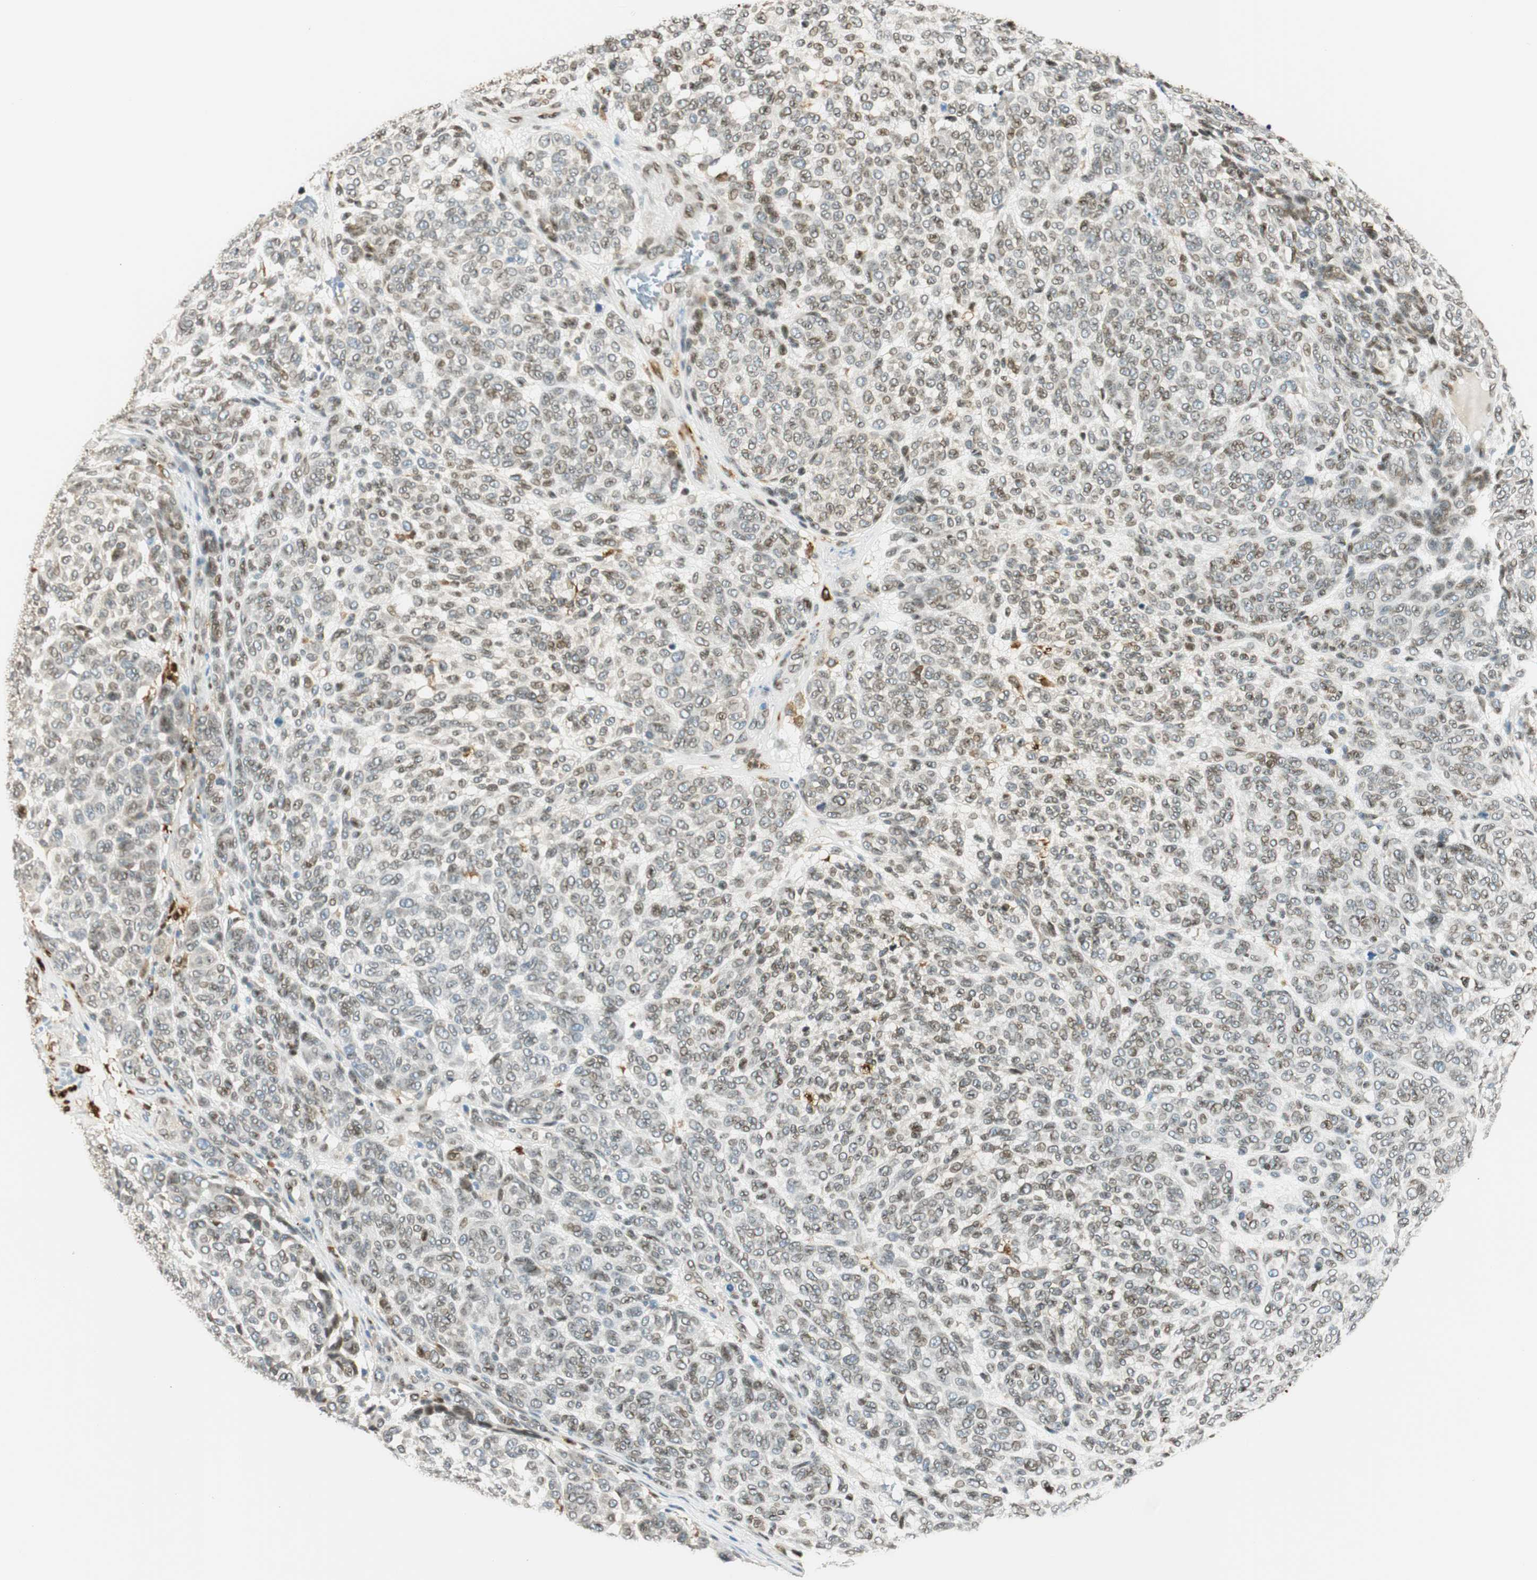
{"staining": {"intensity": "negative", "quantity": "none", "location": "none"}, "tissue": "melanoma", "cell_type": "Tumor cells", "image_type": "cancer", "snomed": [{"axis": "morphology", "description": "Malignant melanoma, NOS"}, {"axis": "topography", "description": "Skin"}], "caption": "This histopathology image is of melanoma stained with immunohistochemistry to label a protein in brown with the nuclei are counter-stained blue. There is no expression in tumor cells. (Immunohistochemistry, brightfield microscopy, high magnification).", "gene": "TMEM260", "patient": {"sex": "male", "age": 59}}